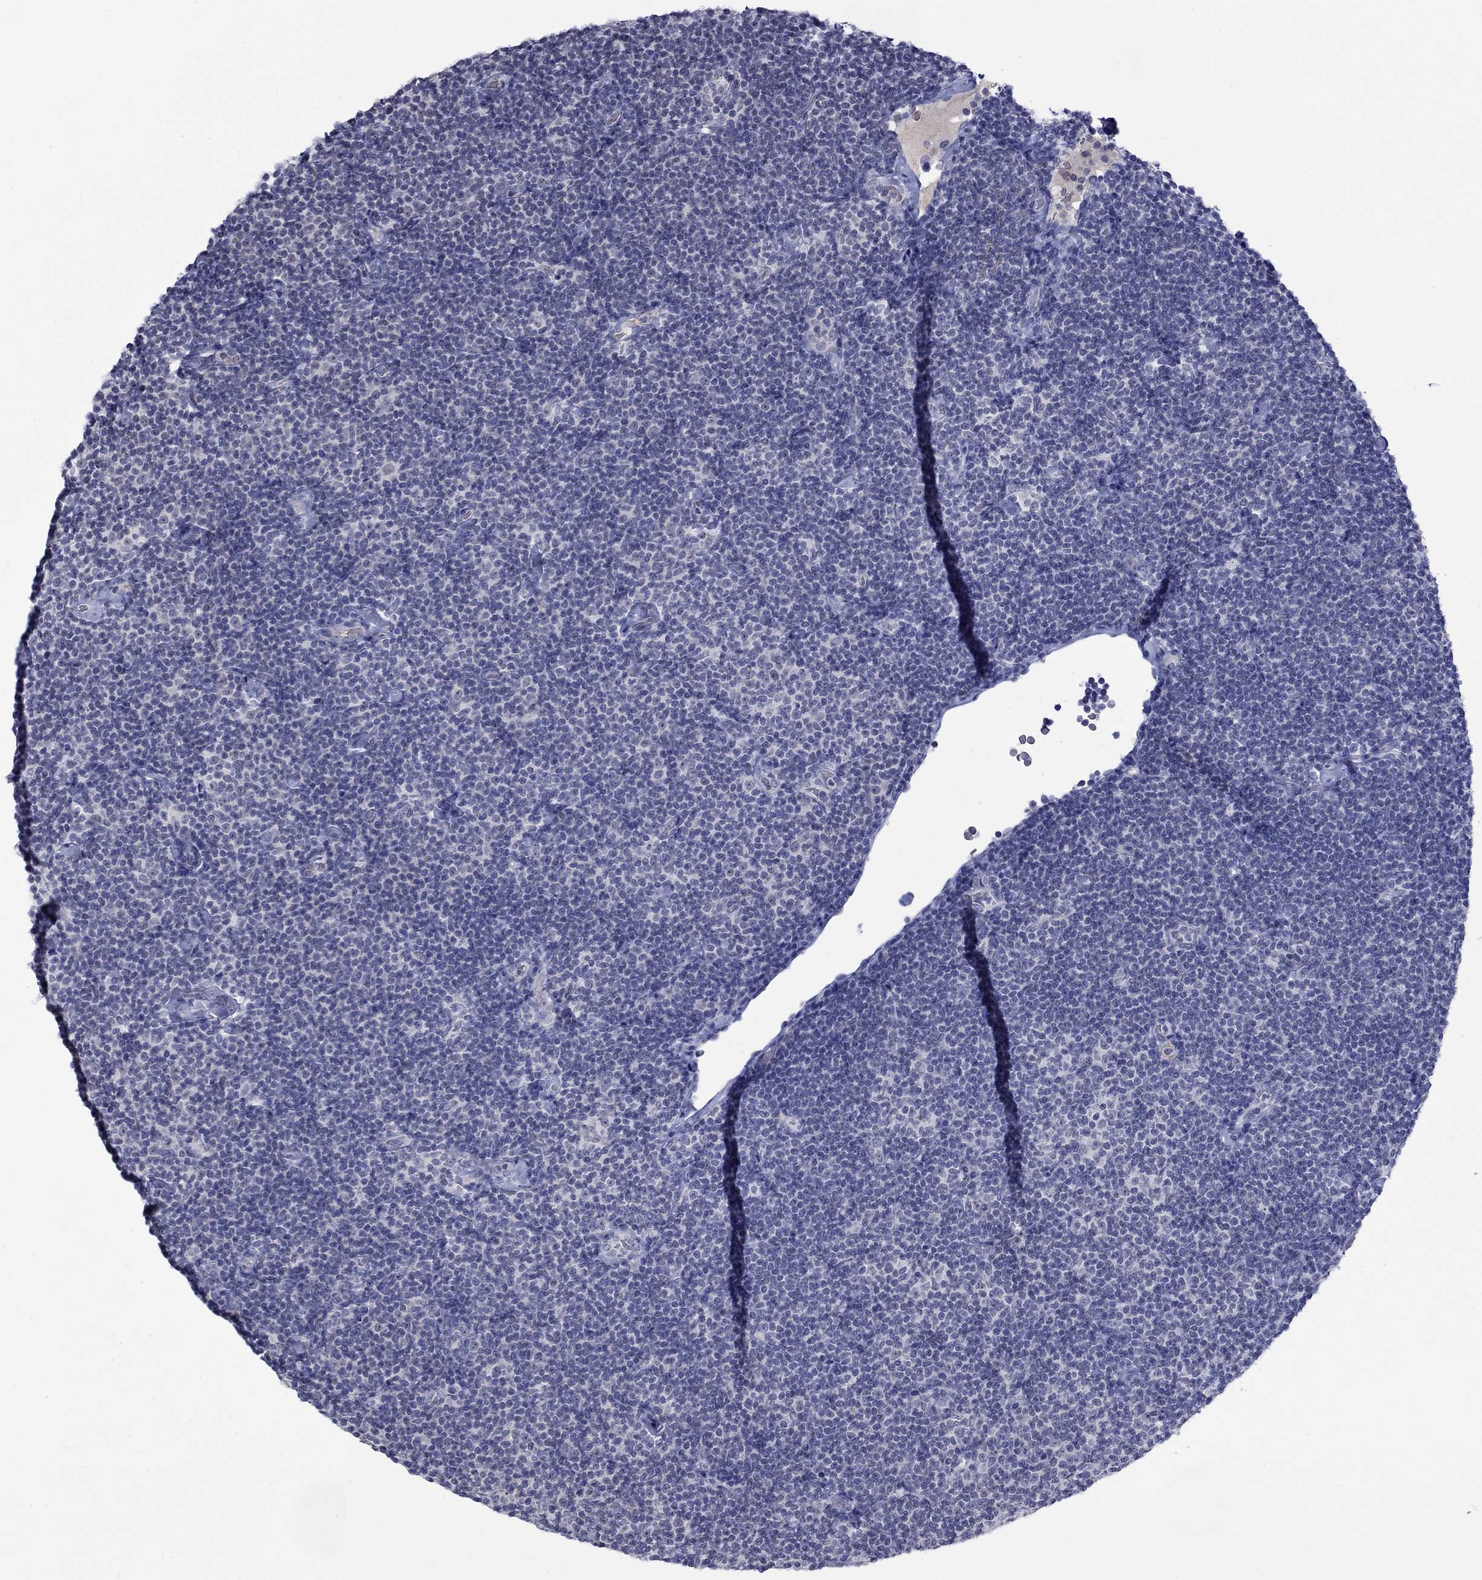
{"staining": {"intensity": "negative", "quantity": "none", "location": "none"}, "tissue": "lymphoma", "cell_type": "Tumor cells", "image_type": "cancer", "snomed": [{"axis": "morphology", "description": "Malignant lymphoma, non-Hodgkin's type, Low grade"}, {"axis": "topography", "description": "Lymph node"}], "caption": "The immunohistochemistry histopathology image has no significant expression in tumor cells of low-grade malignant lymphoma, non-Hodgkin's type tissue. (DAB IHC, high magnification).", "gene": "NSMF", "patient": {"sex": "male", "age": 81}}